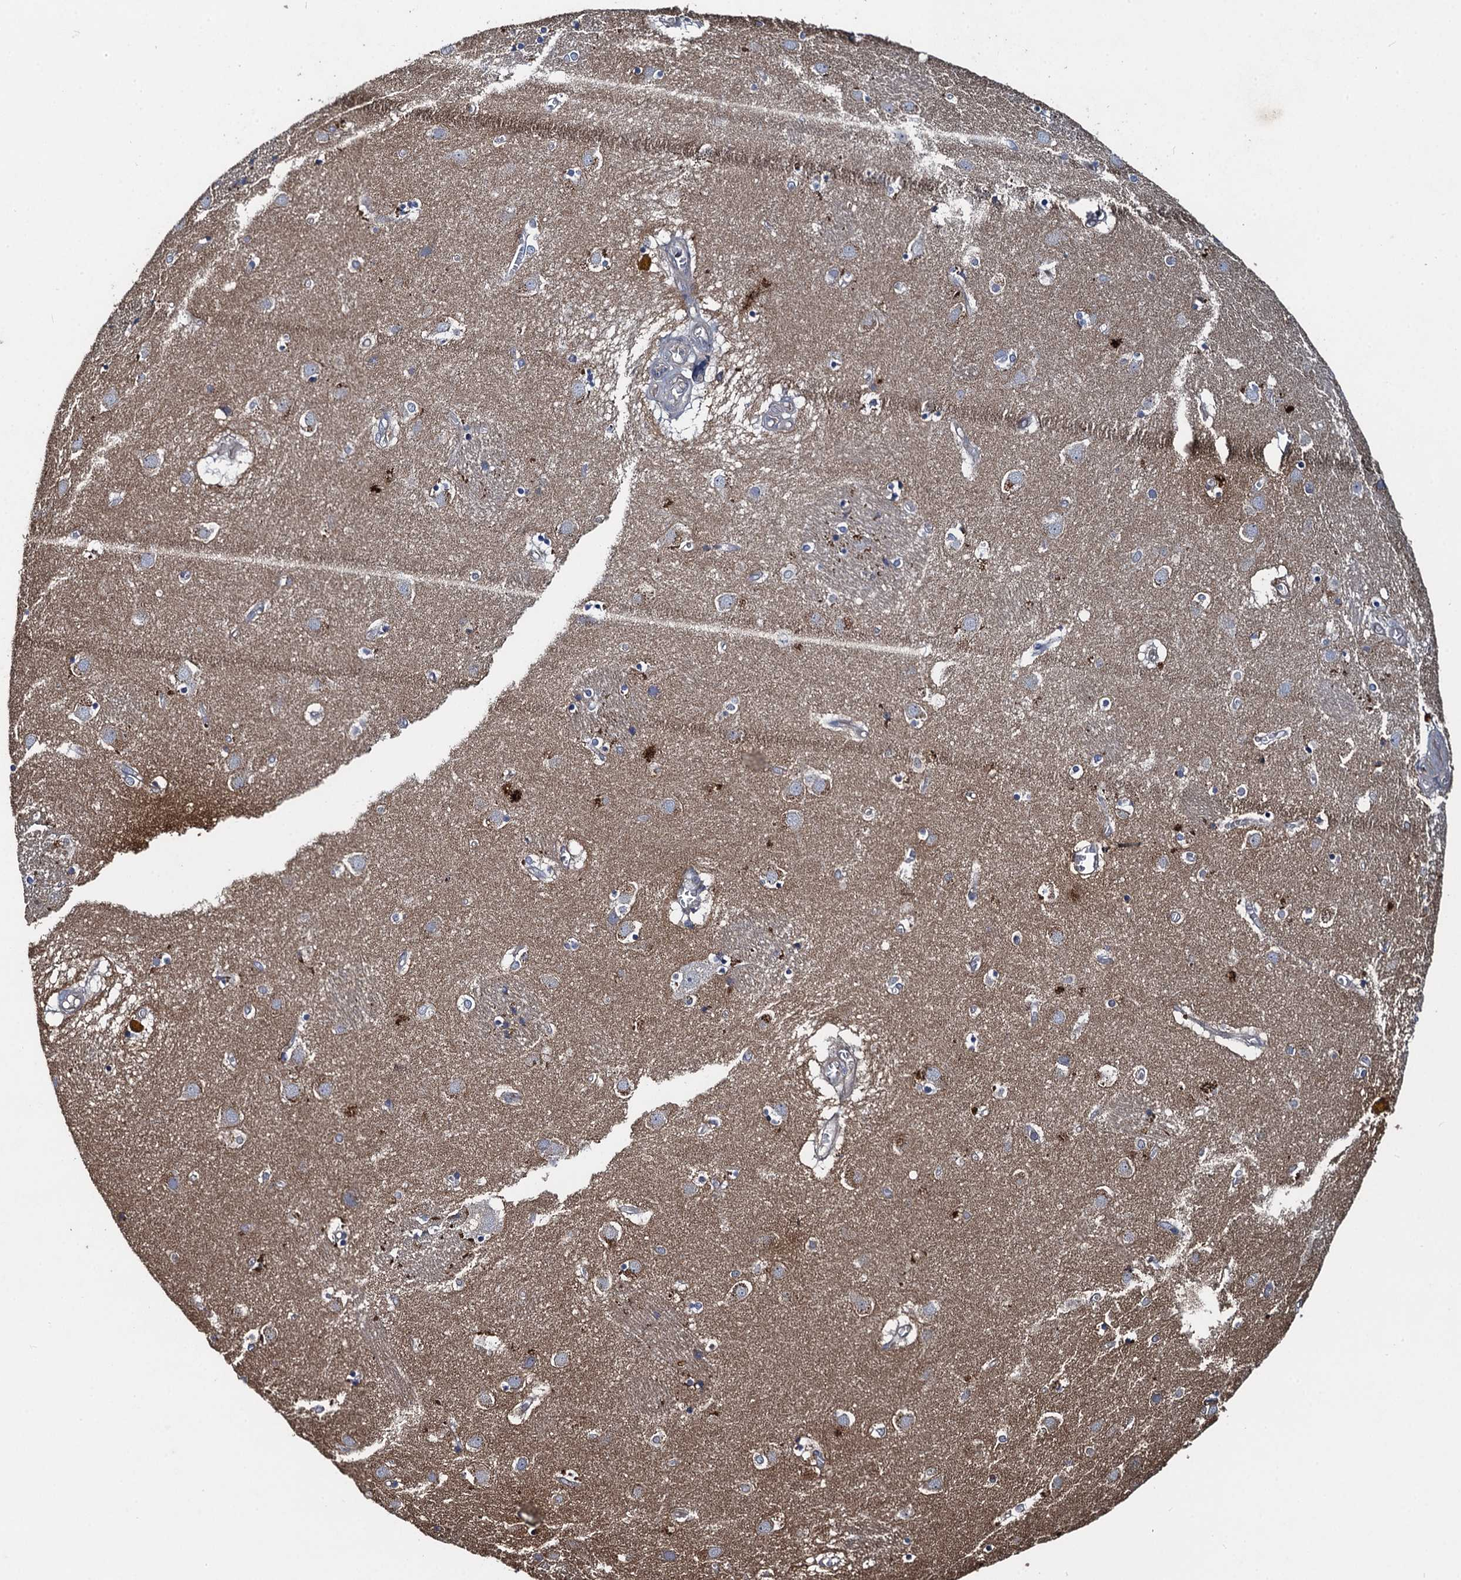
{"staining": {"intensity": "weak", "quantity": "<25%", "location": "cytoplasmic/membranous"}, "tissue": "caudate", "cell_type": "Glial cells", "image_type": "normal", "snomed": [{"axis": "morphology", "description": "Normal tissue, NOS"}, {"axis": "topography", "description": "Lateral ventricle wall"}], "caption": "This photomicrograph is of unremarkable caudate stained with immunohistochemistry (IHC) to label a protein in brown with the nuclei are counter-stained blue. There is no staining in glial cells. Brightfield microscopy of immunohistochemistry stained with DAB (3,3'-diaminobenzidine) (brown) and hematoxylin (blue), captured at high magnification.", "gene": "SNAP29", "patient": {"sex": "male", "age": 70}}